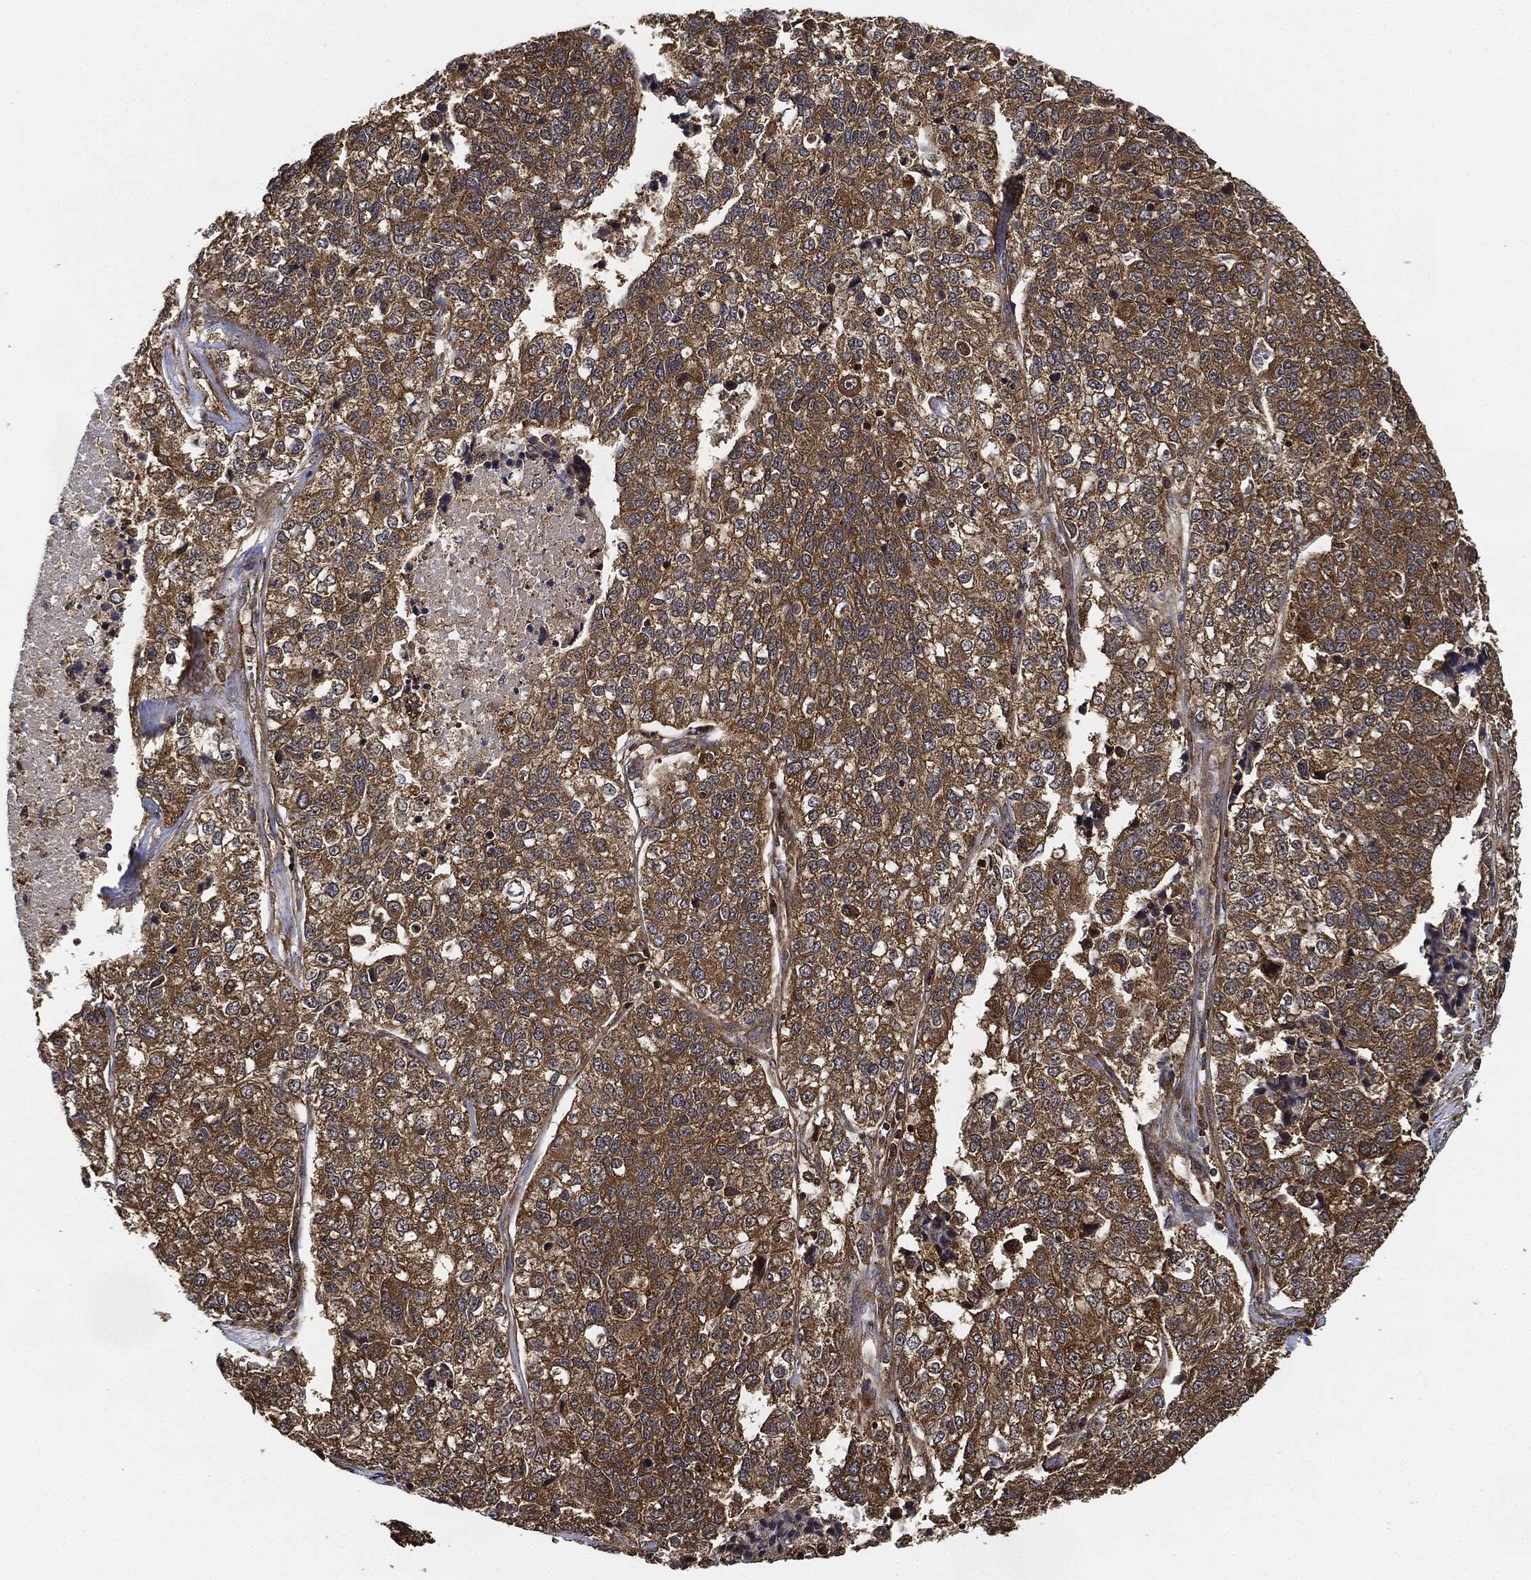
{"staining": {"intensity": "moderate", "quantity": ">75%", "location": "cytoplasmic/membranous"}, "tissue": "lung cancer", "cell_type": "Tumor cells", "image_type": "cancer", "snomed": [{"axis": "morphology", "description": "Adenocarcinoma, NOS"}, {"axis": "topography", "description": "Lung"}], "caption": "Lung cancer (adenocarcinoma) stained with a protein marker shows moderate staining in tumor cells.", "gene": "CEP290", "patient": {"sex": "male", "age": 49}}